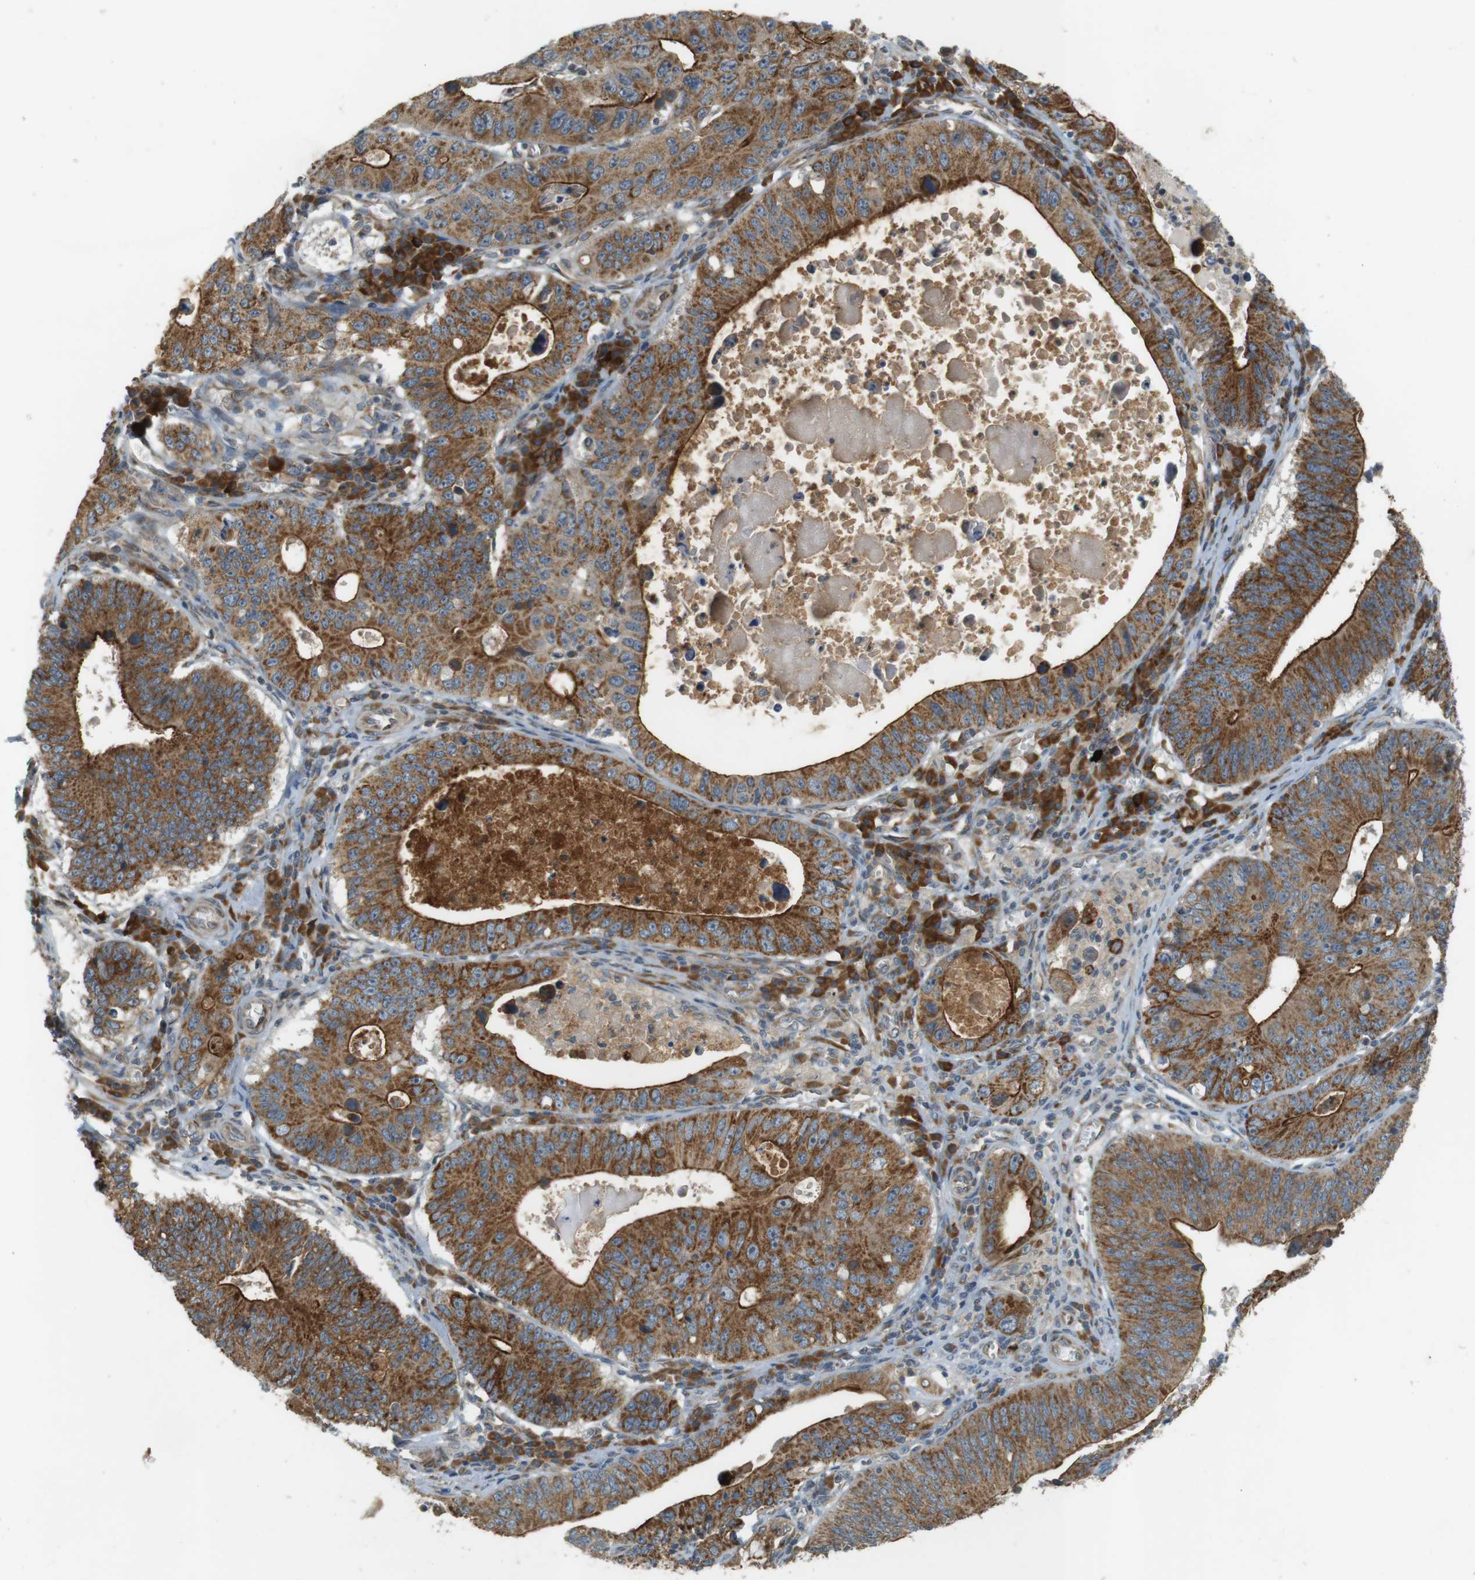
{"staining": {"intensity": "strong", "quantity": "25%-75%", "location": "cytoplasmic/membranous"}, "tissue": "stomach cancer", "cell_type": "Tumor cells", "image_type": "cancer", "snomed": [{"axis": "morphology", "description": "Adenocarcinoma, NOS"}, {"axis": "topography", "description": "Stomach"}, {"axis": "topography", "description": "Gastric cardia"}], "caption": "Stomach cancer (adenocarcinoma) stained with a brown dye shows strong cytoplasmic/membranous positive staining in about 25%-75% of tumor cells.", "gene": "SLC41A1", "patient": {"sex": "male", "age": 59}}